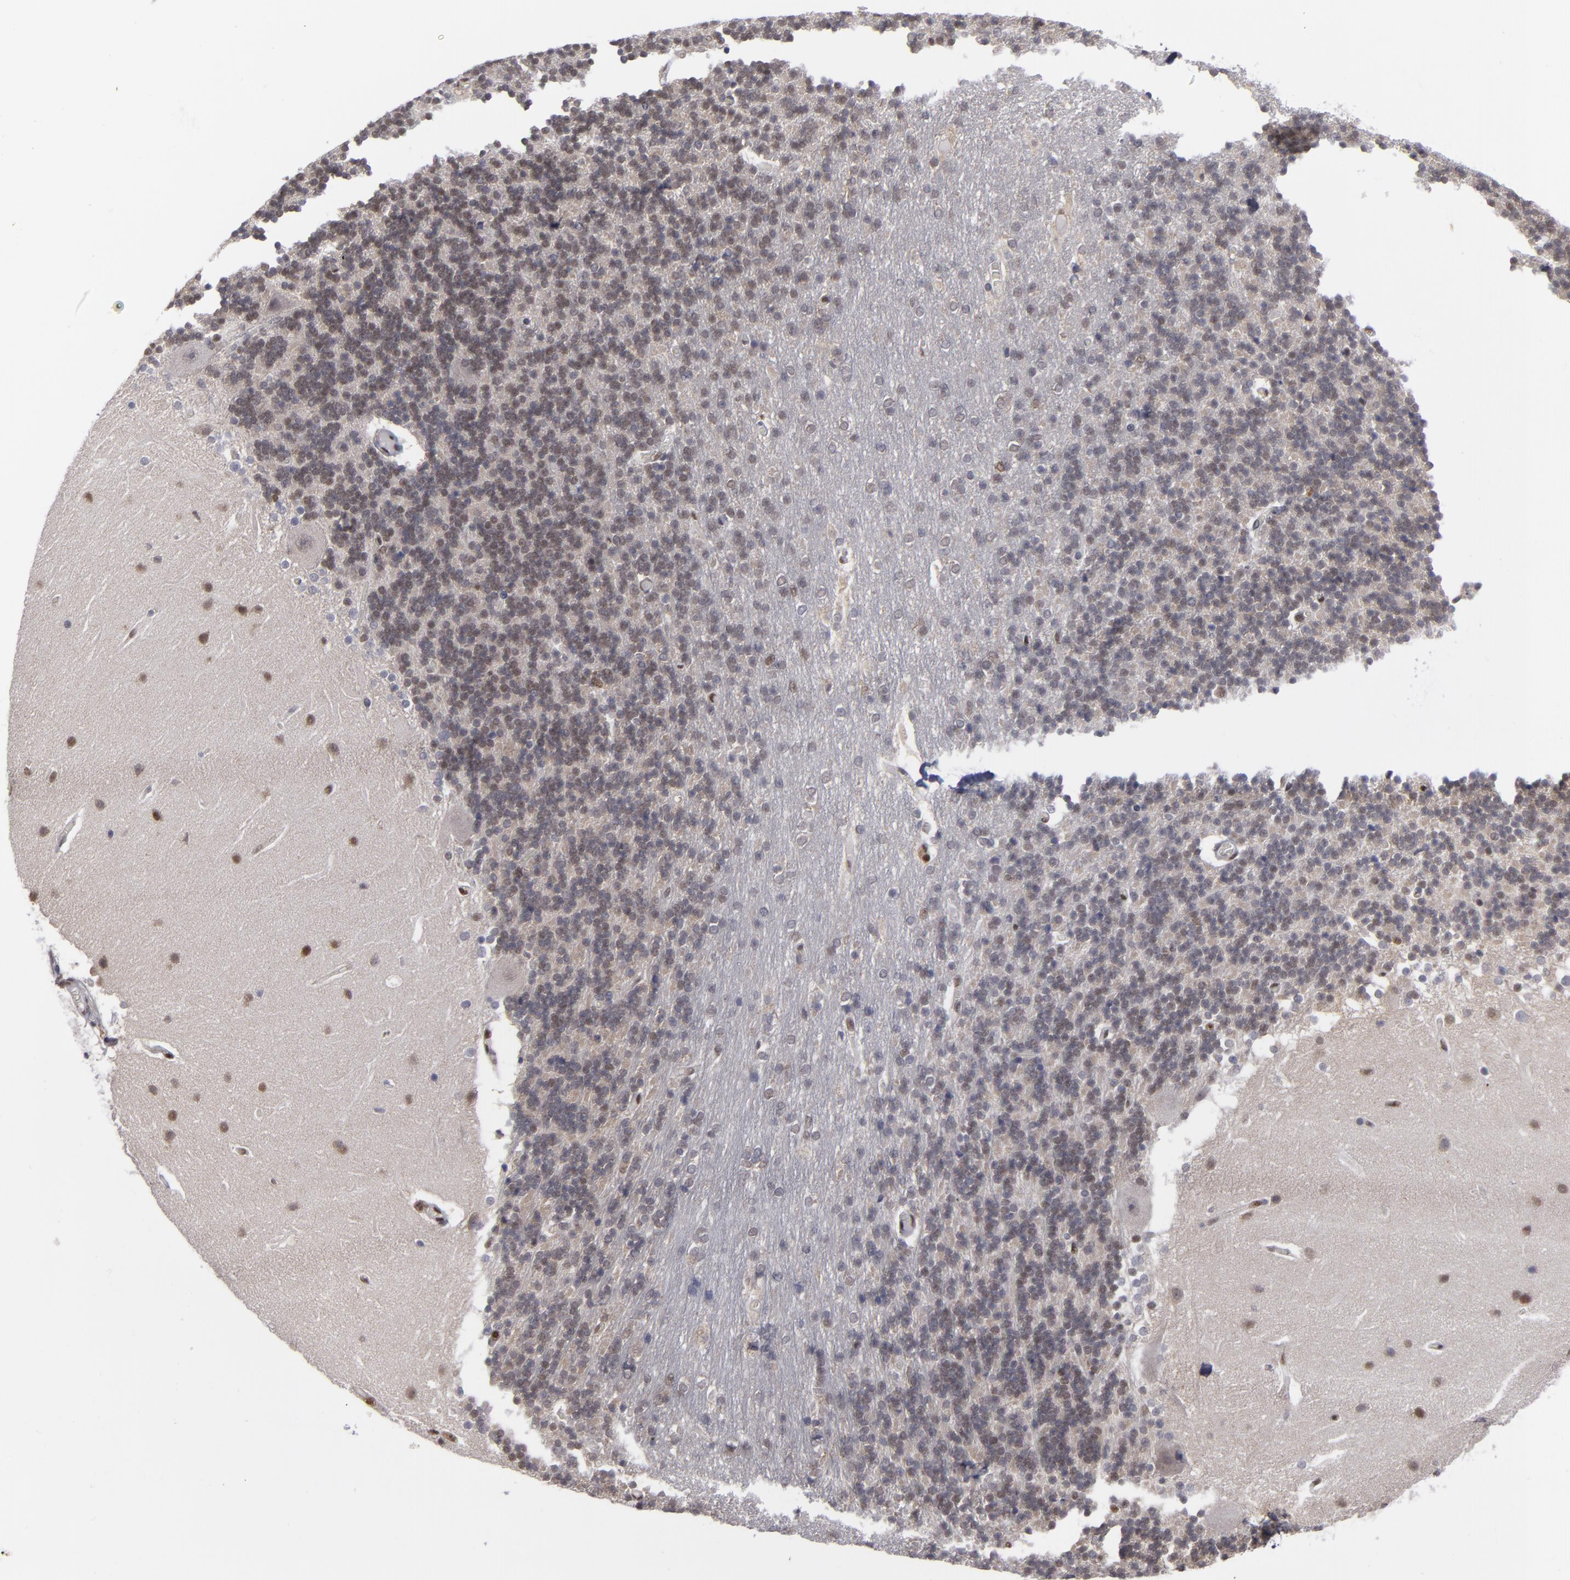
{"staining": {"intensity": "weak", "quantity": "<25%", "location": "cytoplasmic/membranous,nuclear"}, "tissue": "cerebellum", "cell_type": "Cells in granular layer", "image_type": "normal", "snomed": [{"axis": "morphology", "description": "Normal tissue, NOS"}, {"axis": "topography", "description": "Cerebellum"}], "caption": "A high-resolution image shows IHC staining of normal cerebellum, which demonstrates no significant staining in cells in granular layer.", "gene": "GSR", "patient": {"sex": "female", "age": 54}}